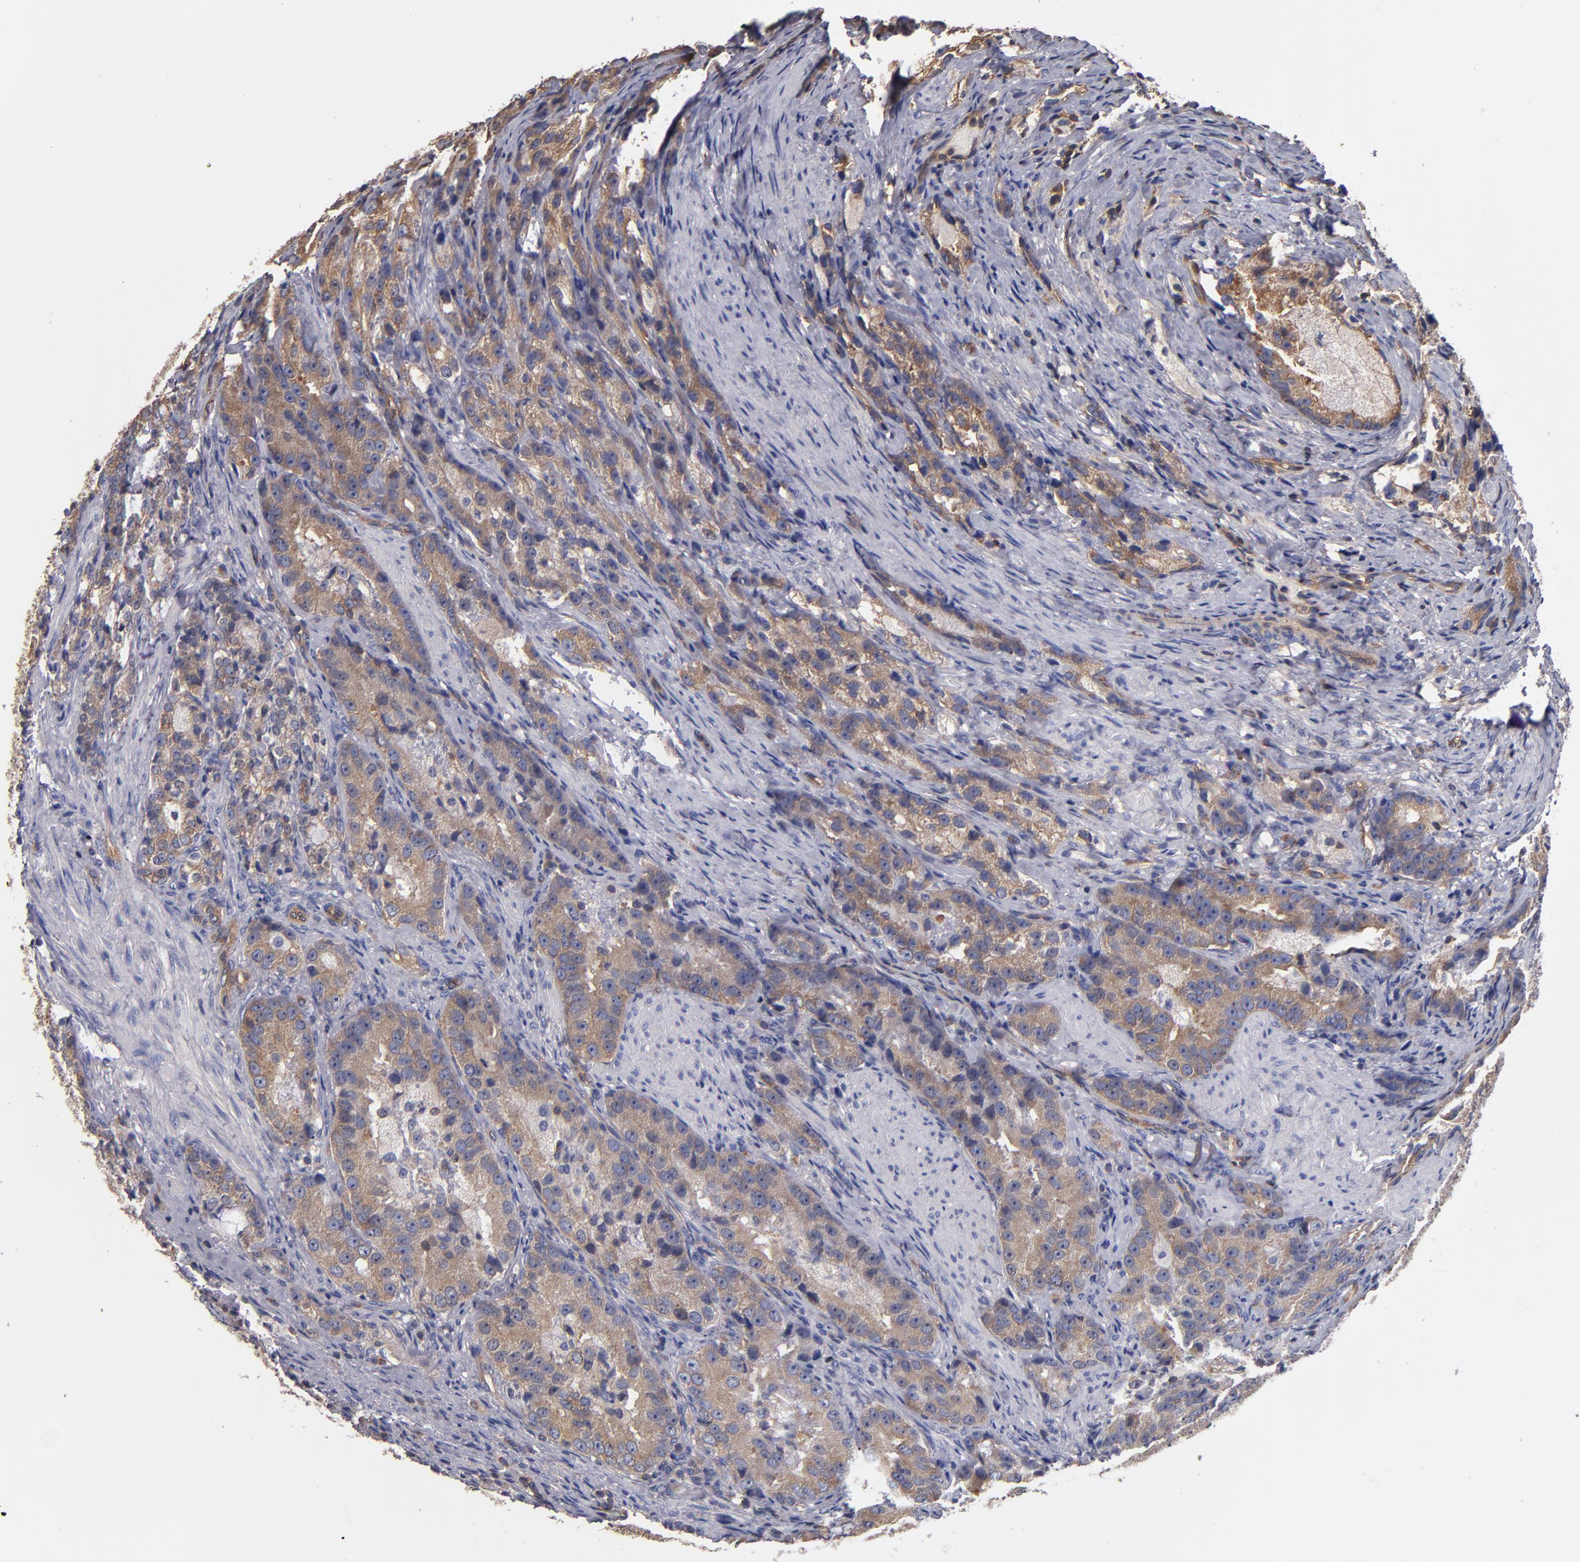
{"staining": {"intensity": "weak", "quantity": ">75%", "location": "cytoplasmic/membranous"}, "tissue": "prostate cancer", "cell_type": "Tumor cells", "image_type": "cancer", "snomed": [{"axis": "morphology", "description": "Adenocarcinoma, High grade"}, {"axis": "topography", "description": "Prostate"}], "caption": "Protein positivity by IHC exhibits weak cytoplasmic/membranous staining in about >75% of tumor cells in prostate cancer. (brown staining indicates protein expression, while blue staining denotes nuclei).", "gene": "ESYT2", "patient": {"sex": "male", "age": 63}}